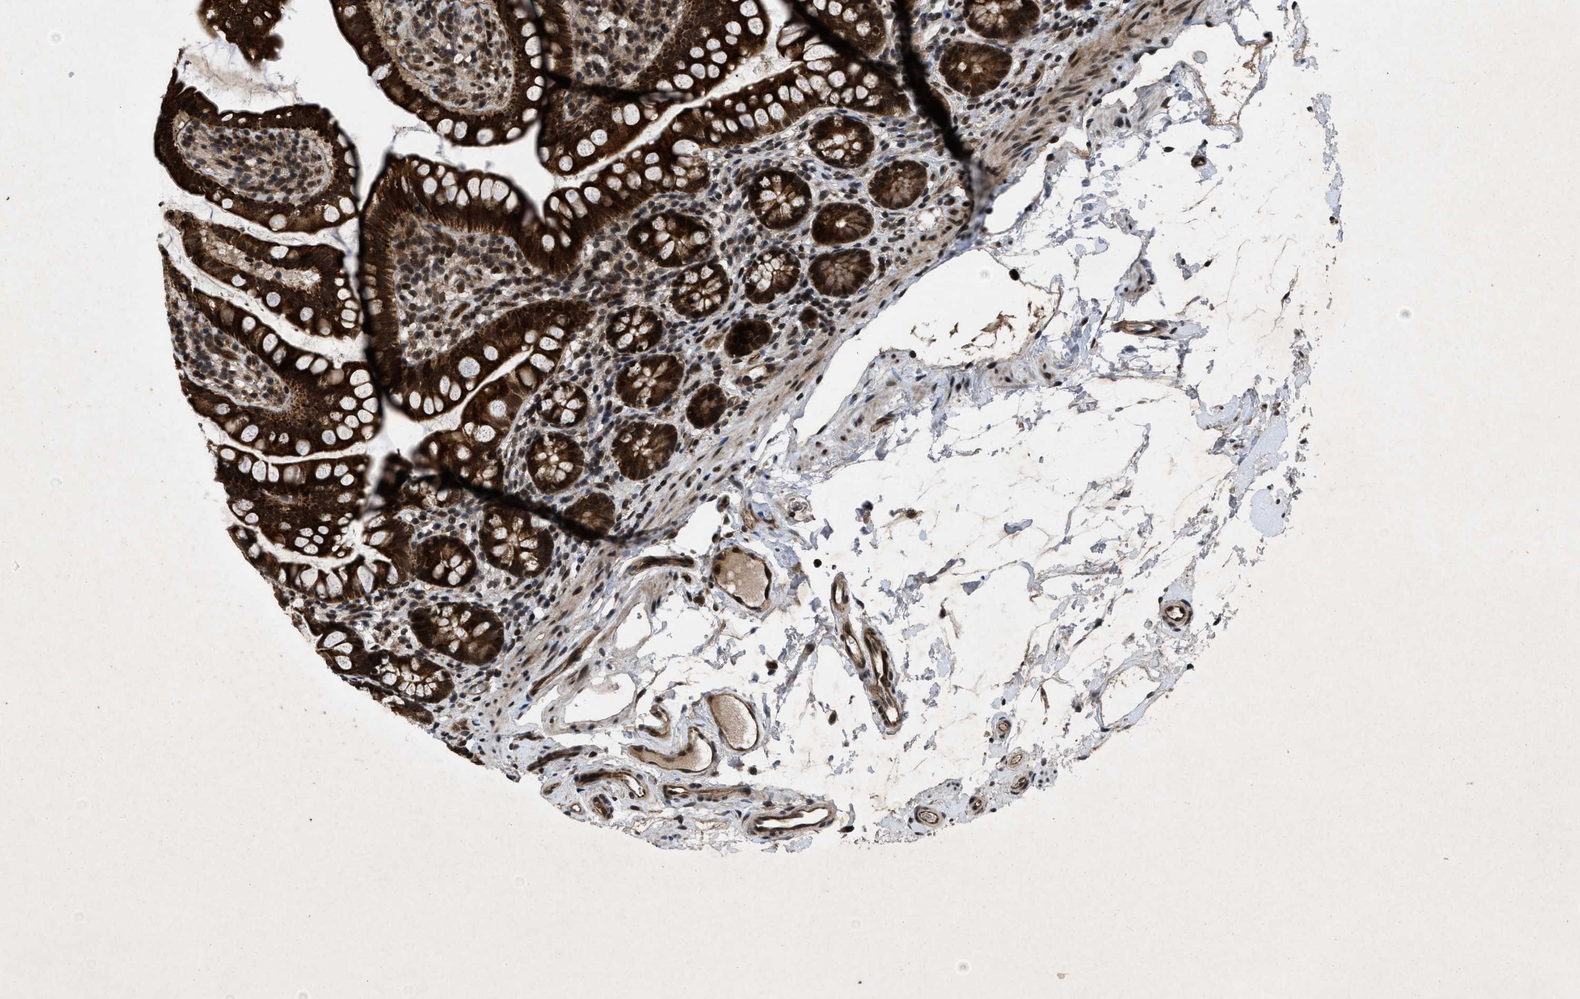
{"staining": {"intensity": "strong", "quantity": ">75%", "location": "cytoplasmic/membranous,nuclear"}, "tissue": "small intestine", "cell_type": "Glandular cells", "image_type": "normal", "snomed": [{"axis": "morphology", "description": "Normal tissue, NOS"}, {"axis": "topography", "description": "Small intestine"}], "caption": "This micrograph demonstrates unremarkable small intestine stained with immunohistochemistry (IHC) to label a protein in brown. The cytoplasmic/membranous,nuclear of glandular cells show strong positivity for the protein. Nuclei are counter-stained blue.", "gene": "ZNHIT1", "patient": {"sex": "female", "age": 84}}